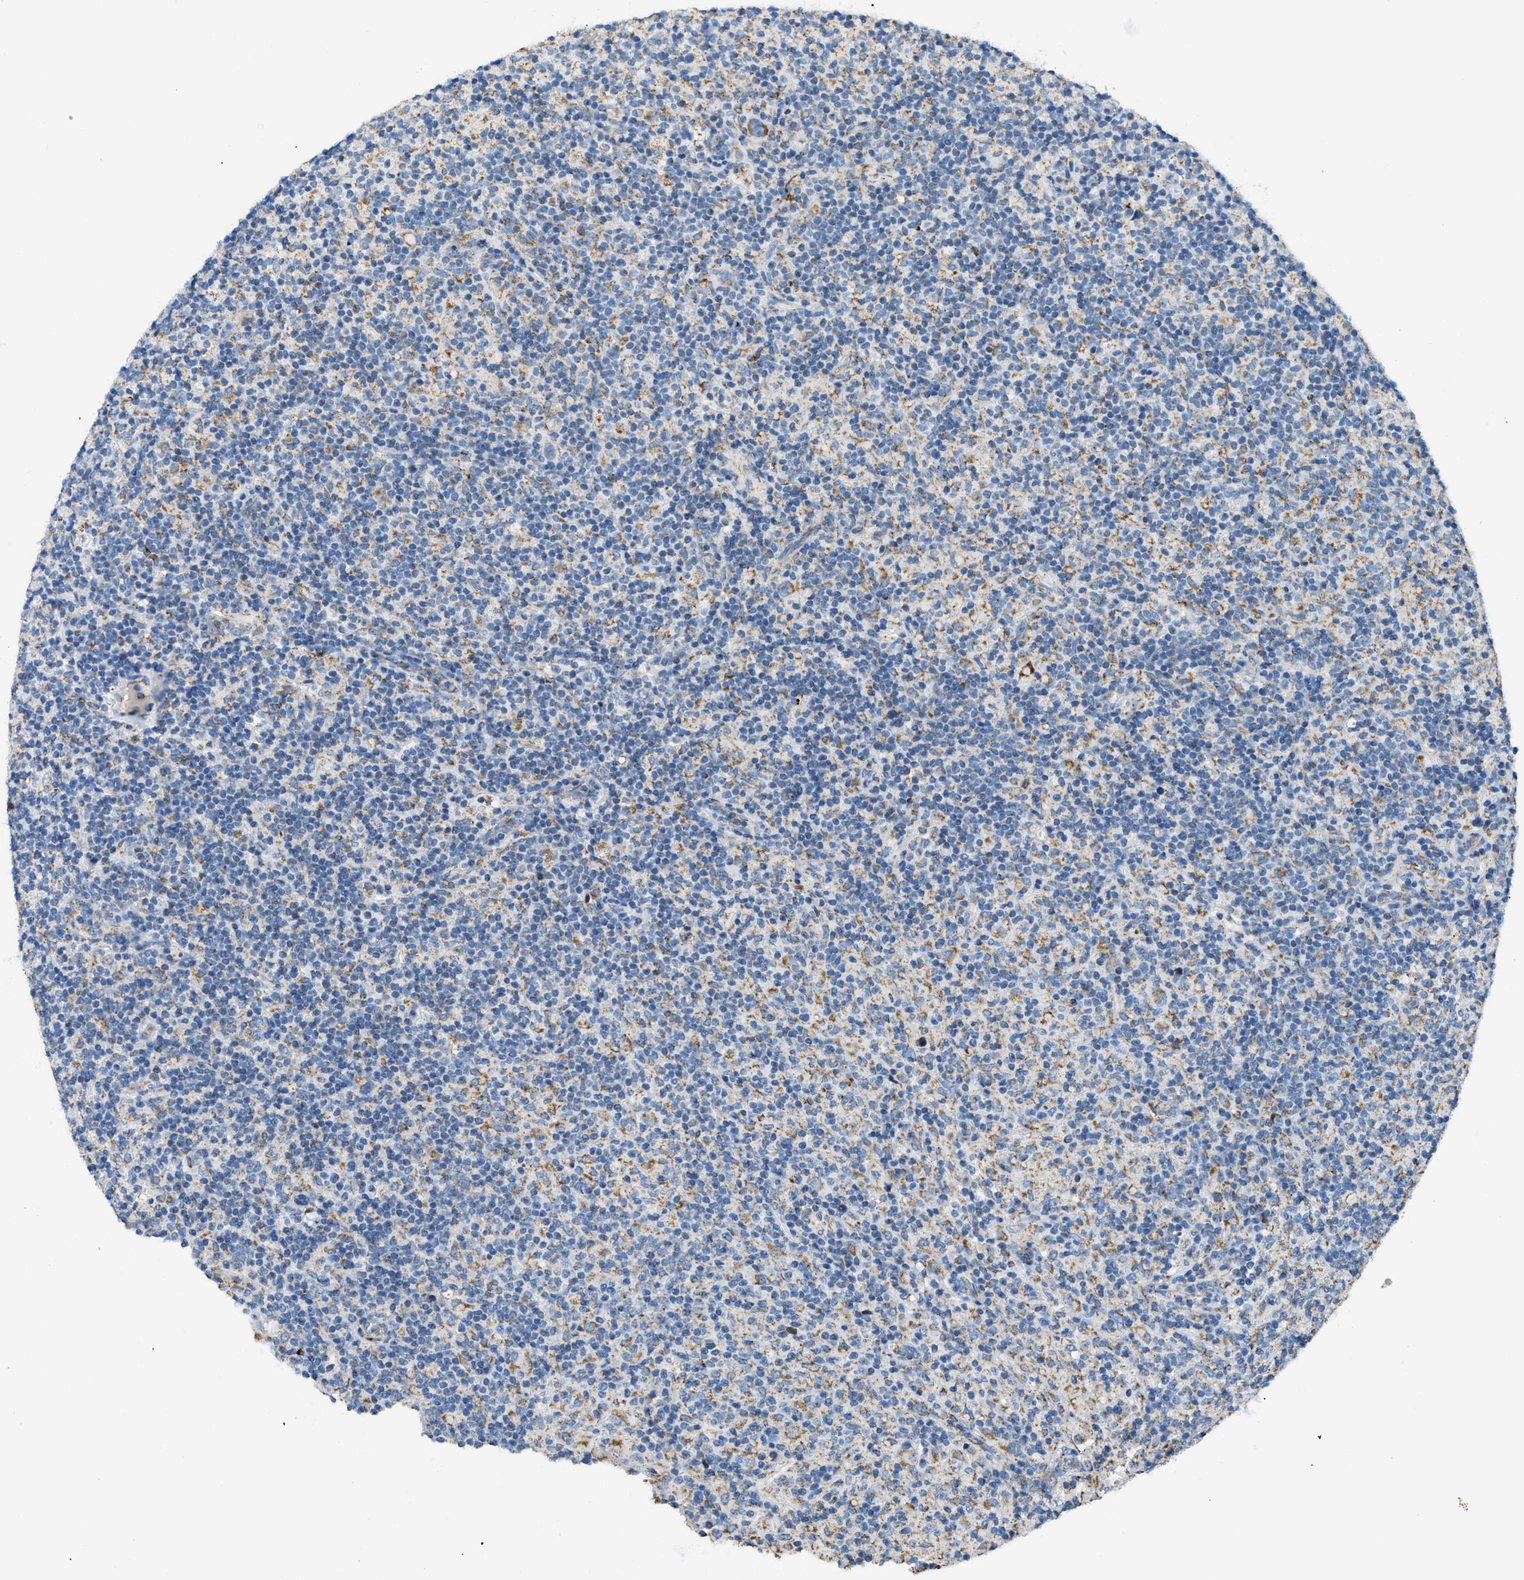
{"staining": {"intensity": "weak", "quantity": "25%-75%", "location": "cytoplasmic/membranous"}, "tissue": "lymphoma", "cell_type": "Tumor cells", "image_type": "cancer", "snomed": [{"axis": "morphology", "description": "Hodgkin's disease, NOS"}, {"axis": "topography", "description": "Lymph node"}], "caption": "DAB (3,3'-diaminobenzidine) immunohistochemical staining of lymphoma exhibits weak cytoplasmic/membranous protein expression in about 25%-75% of tumor cells.", "gene": "ACADVL", "patient": {"sex": "male", "age": 70}}